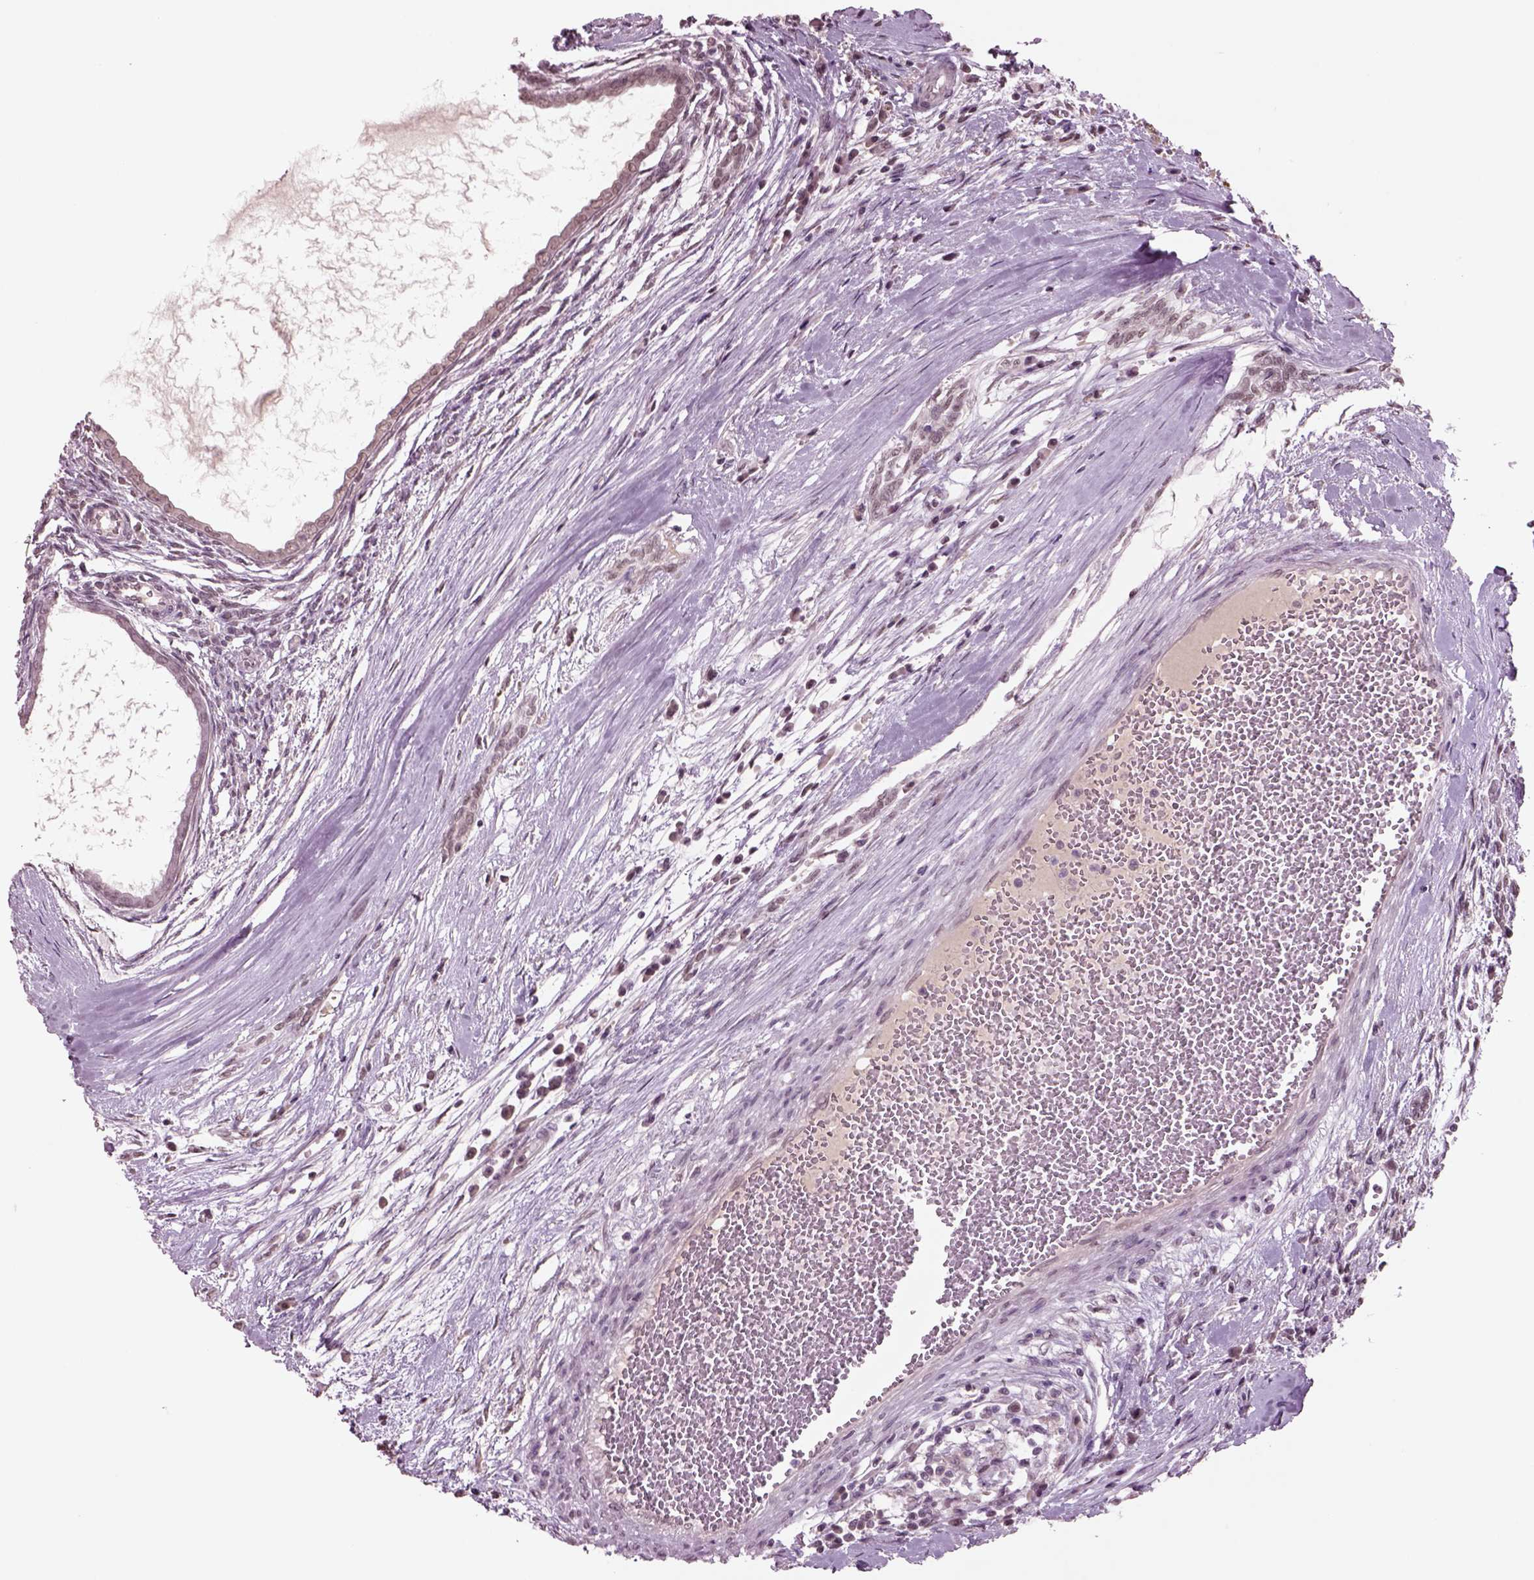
{"staining": {"intensity": "moderate", "quantity": "25%-75%", "location": "nuclear"}, "tissue": "testis cancer", "cell_type": "Tumor cells", "image_type": "cancer", "snomed": [{"axis": "morphology", "description": "Carcinoma, Embryonal, NOS"}, {"axis": "topography", "description": "Testis"}], "caption": "This histopathology image shows IHC staining of human testis cancer, with medium moderate nuclear positivity in about 25%-75% of tumor cells.", "gene": "SEPHS1", "patient": {"sex": "male", "age": 37}}